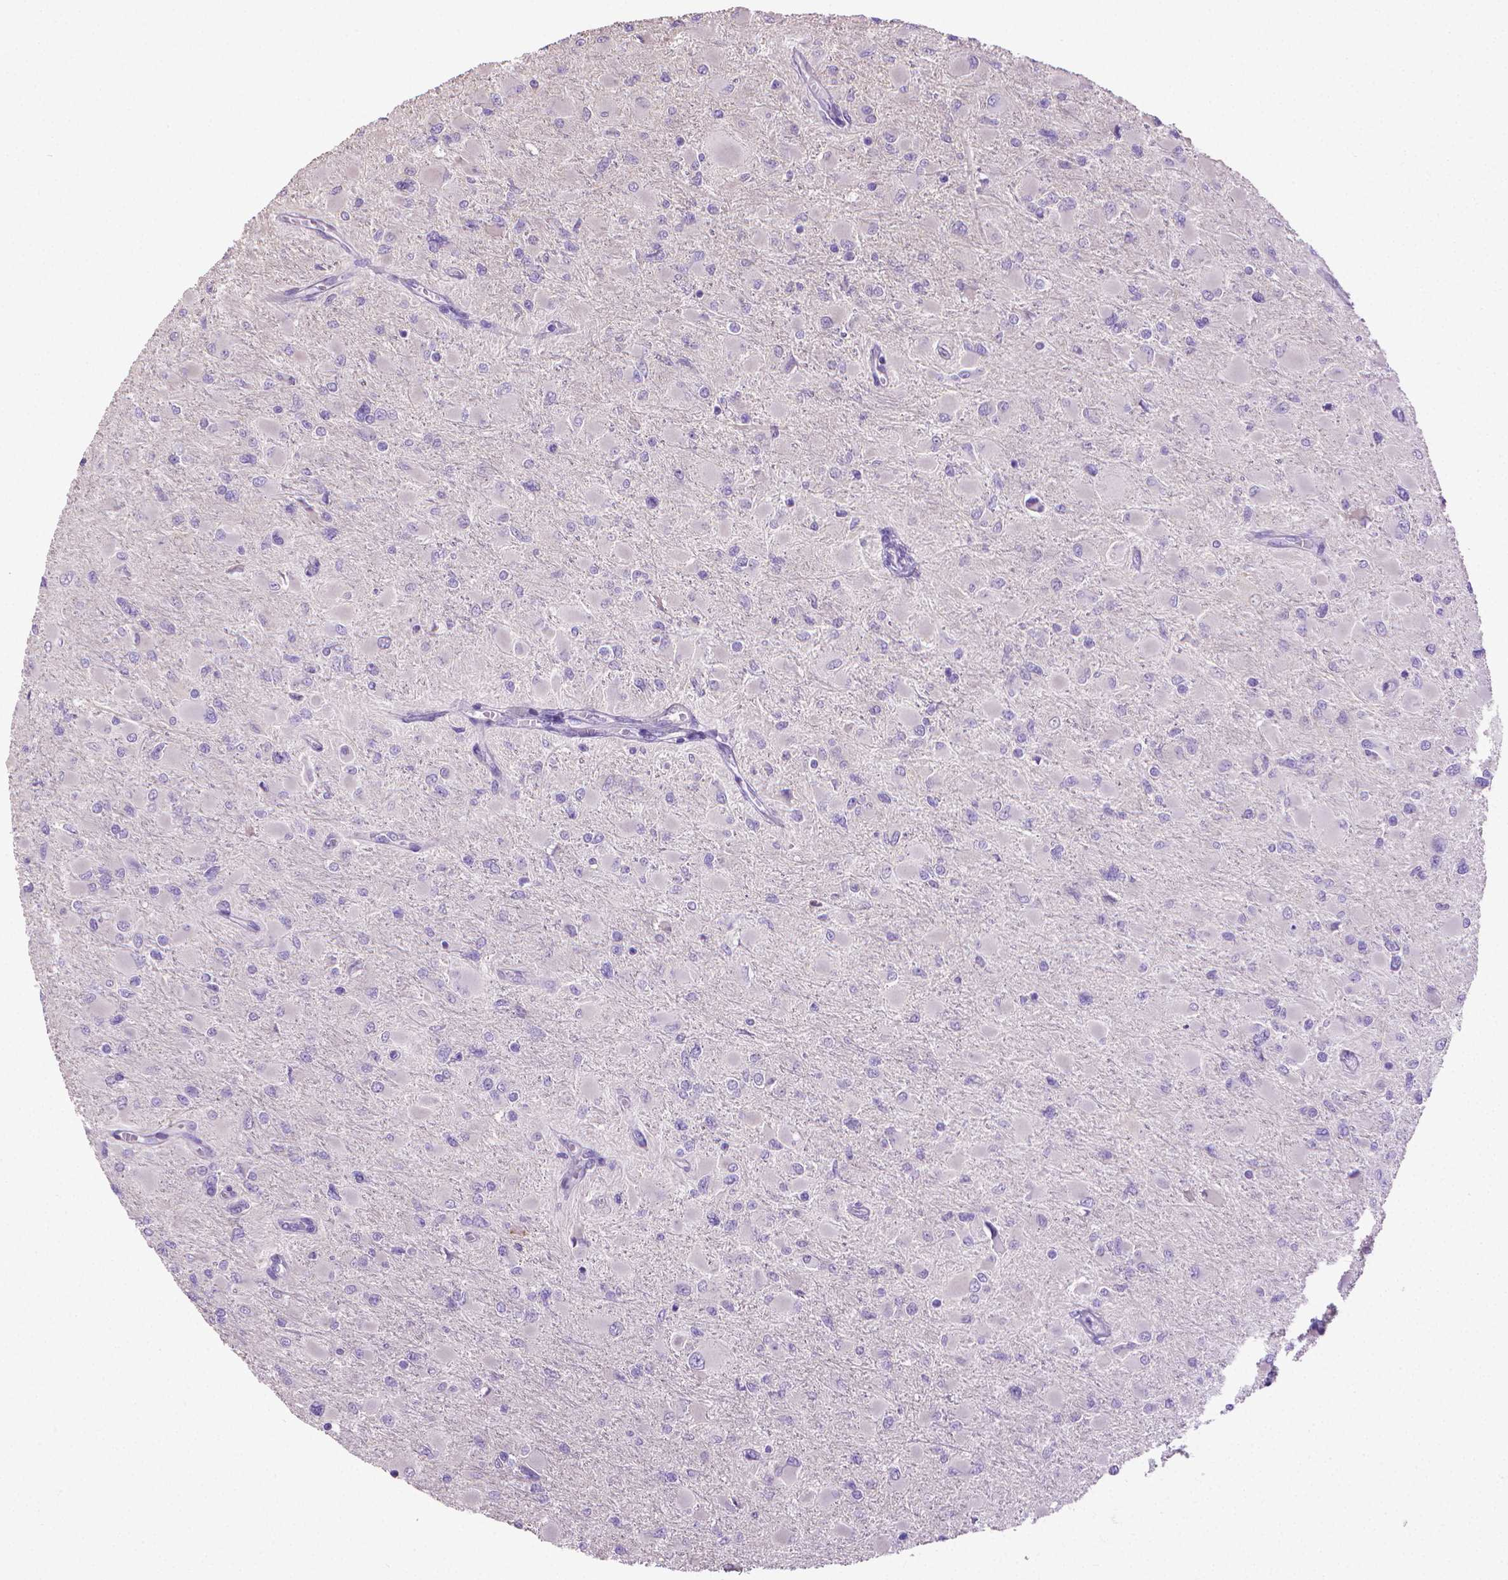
{"staining": {"intensity": "negative", "quantity": "none", "location": "none"}, "tissue": "glioma", "cell_type": "Tumor cells", "image_type": "cancer", "snomed": [{"axis": "morphology", "description": "Glioma, malignant, High grade"}, {"axis": "topography", "description": "Cerebral cortex"}], "caption": "Immunohistochemistry photomicrograph of human high-grade glioma (malignant) stained for a protein (brown), which displays no expression in tumor cells. The staining is performed using DAB brown chromogen with nuclei counter-stained in using hematoxylin.", "gene": "PNMA2", "patient": {"sex": "female", "age": 36}}